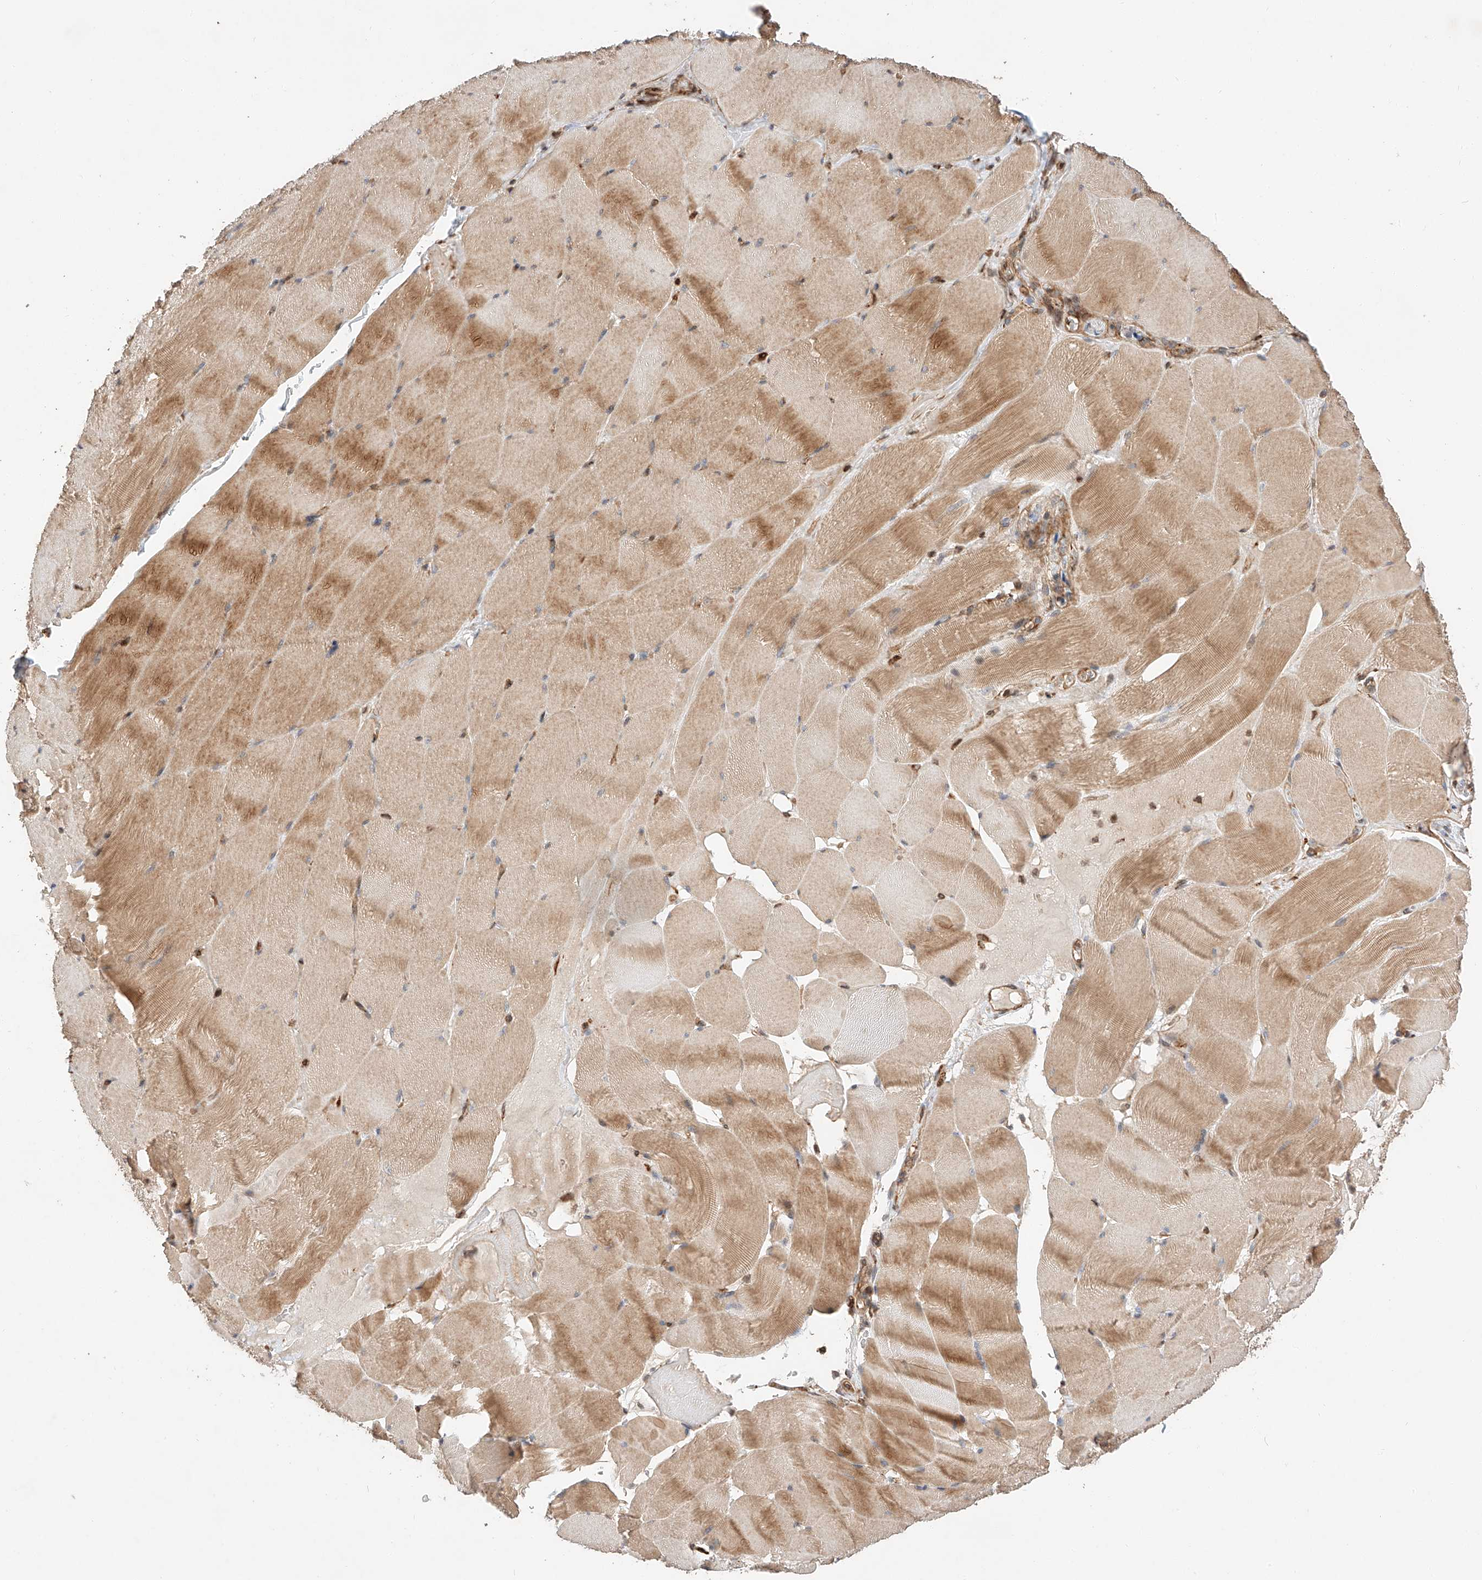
{"staining": {"intensity": "moderate", "quantity": ">75%", "location": "cytoplasmic/membranous"}, "tissue": "skeletal muscle", "cell_type": "Myocytes", "image_type": "normal", "snomed": [{"axis": "morphology", "description": "Normal tissue, NOS"}, {"axis": "topography", "description": "Skeletal muscle"}], "caption": "The photomicrograph displays a brown stain indicating the presence of a protein in the cytoplasmic/membranous of myocytes in skeletal muscle.", "gene": "ZNF84", "patient": {"sex": "male", "age": 62}}